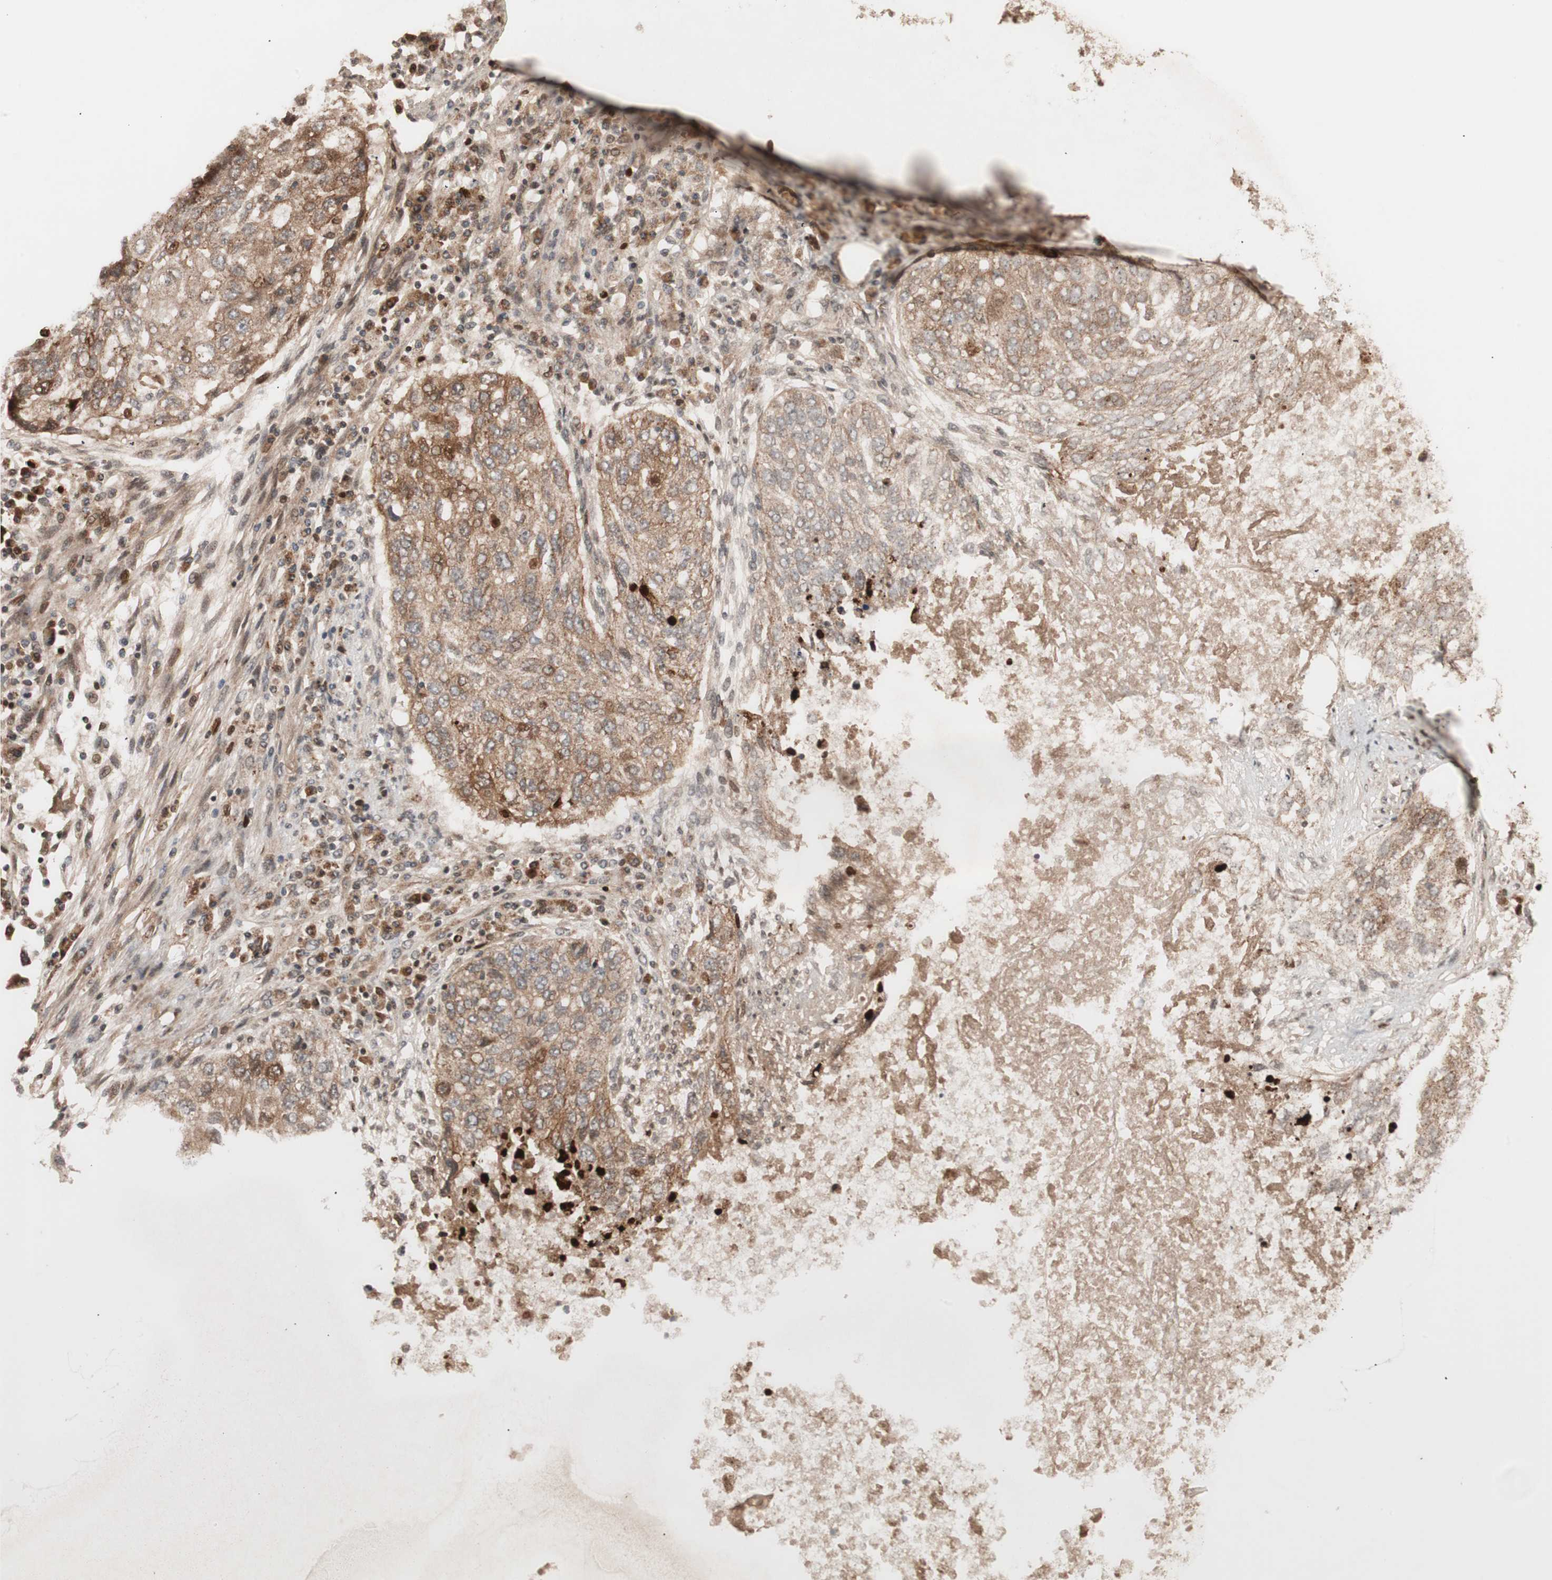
{"staining": {"intensity": "moderate", "quantity": ">75%", "location": "cytoplasmic/membranous"}, "tissue": "lung cancer", "cell_type": "Tumor cells", "image_type": "cancer", "snomed": [{"axis": "morphology", "description": "Squamous cell carcinoma, NOS"}, {"axis": "topography", "description": "Lung"}], "caption": "Moderate cytoplasmic/membranous staining for a protein is identified in approximately >75% of tumor cells of squamous cell carcinoma (lung) using immunohistochemistry.", "gene": "NF2", "patient": {"sex": "female", "age": 63}}